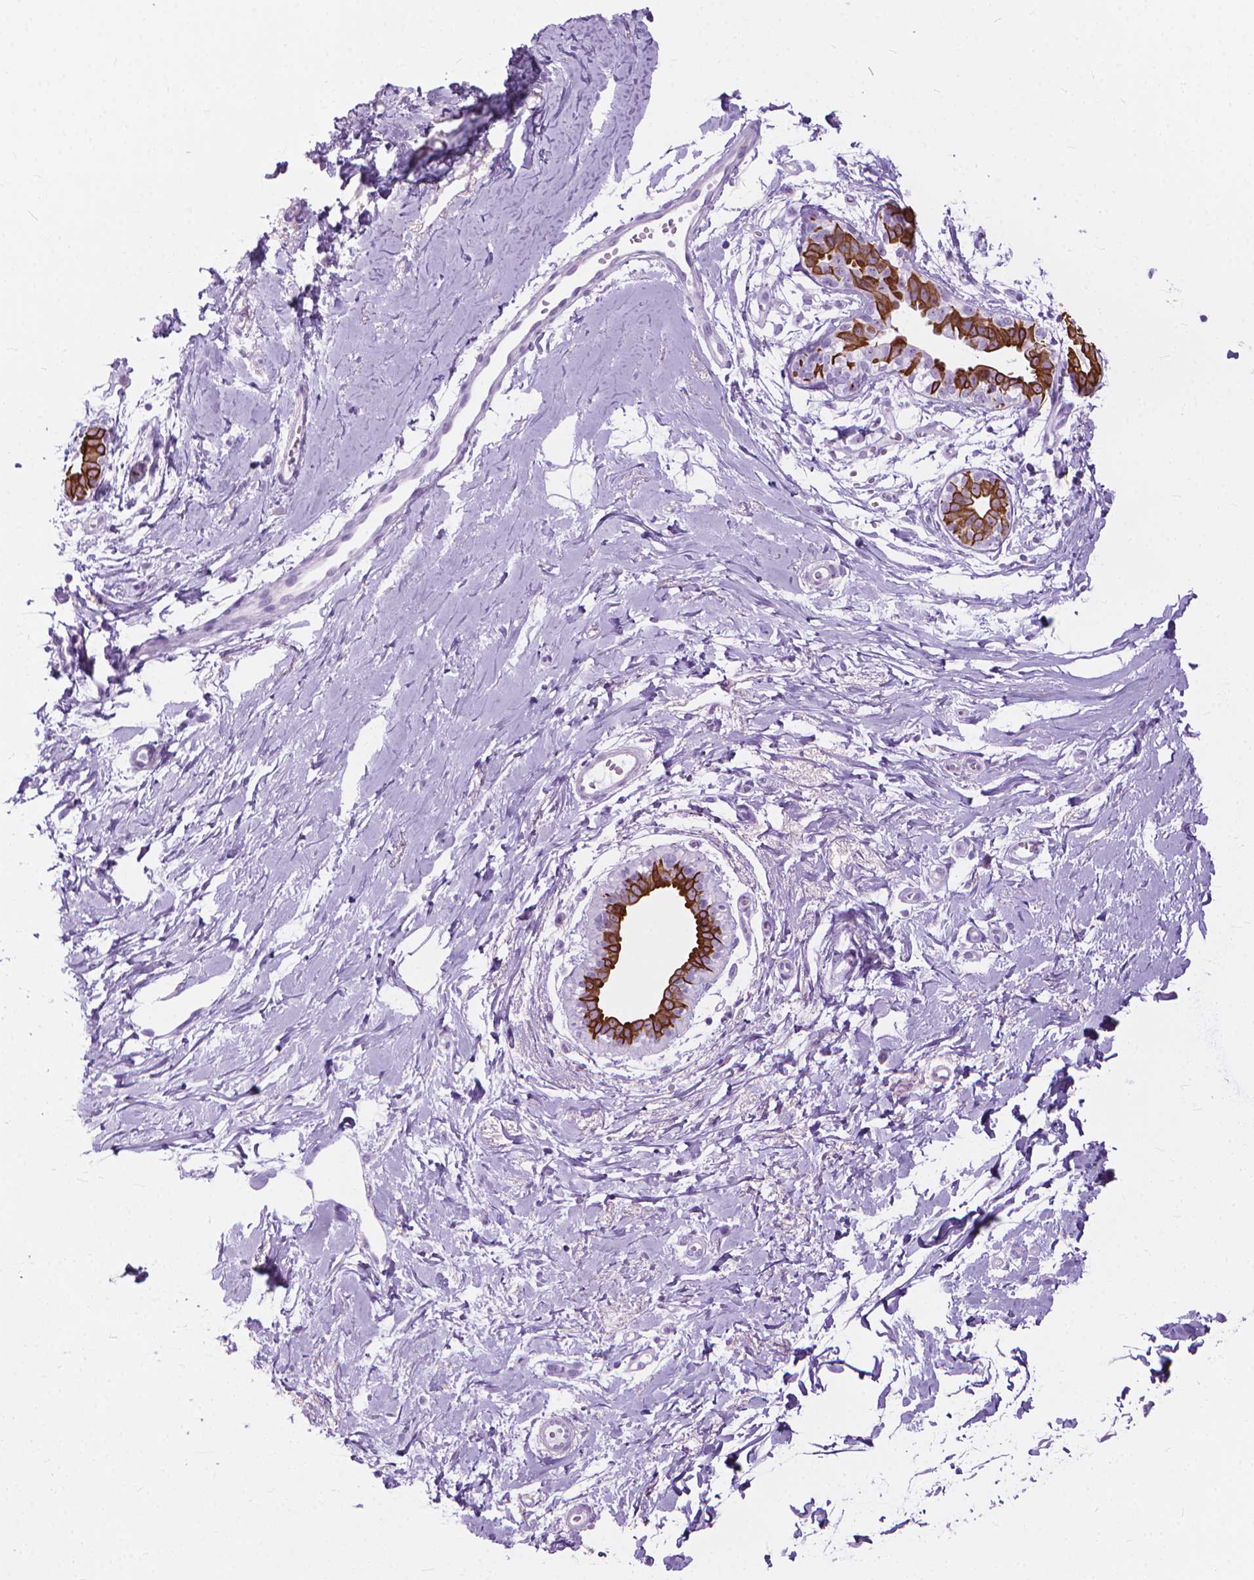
{"staining": {"intensity": "negative", "quantity": "none", "location": "none"}, "tissue": "breast", "cell_type": "Adipocytes", "image_type": "normal", "snomed": [{"axis": "morphology", "description": "Normal tissue, NOS"}, {"axis": "topography", "description": "Breast"}], "caption": "IHC of benign human breast demonstrates no positivity in adipocytes.", "gene": "HTR2B", "patient": {"sex": "female", "age": 49}}